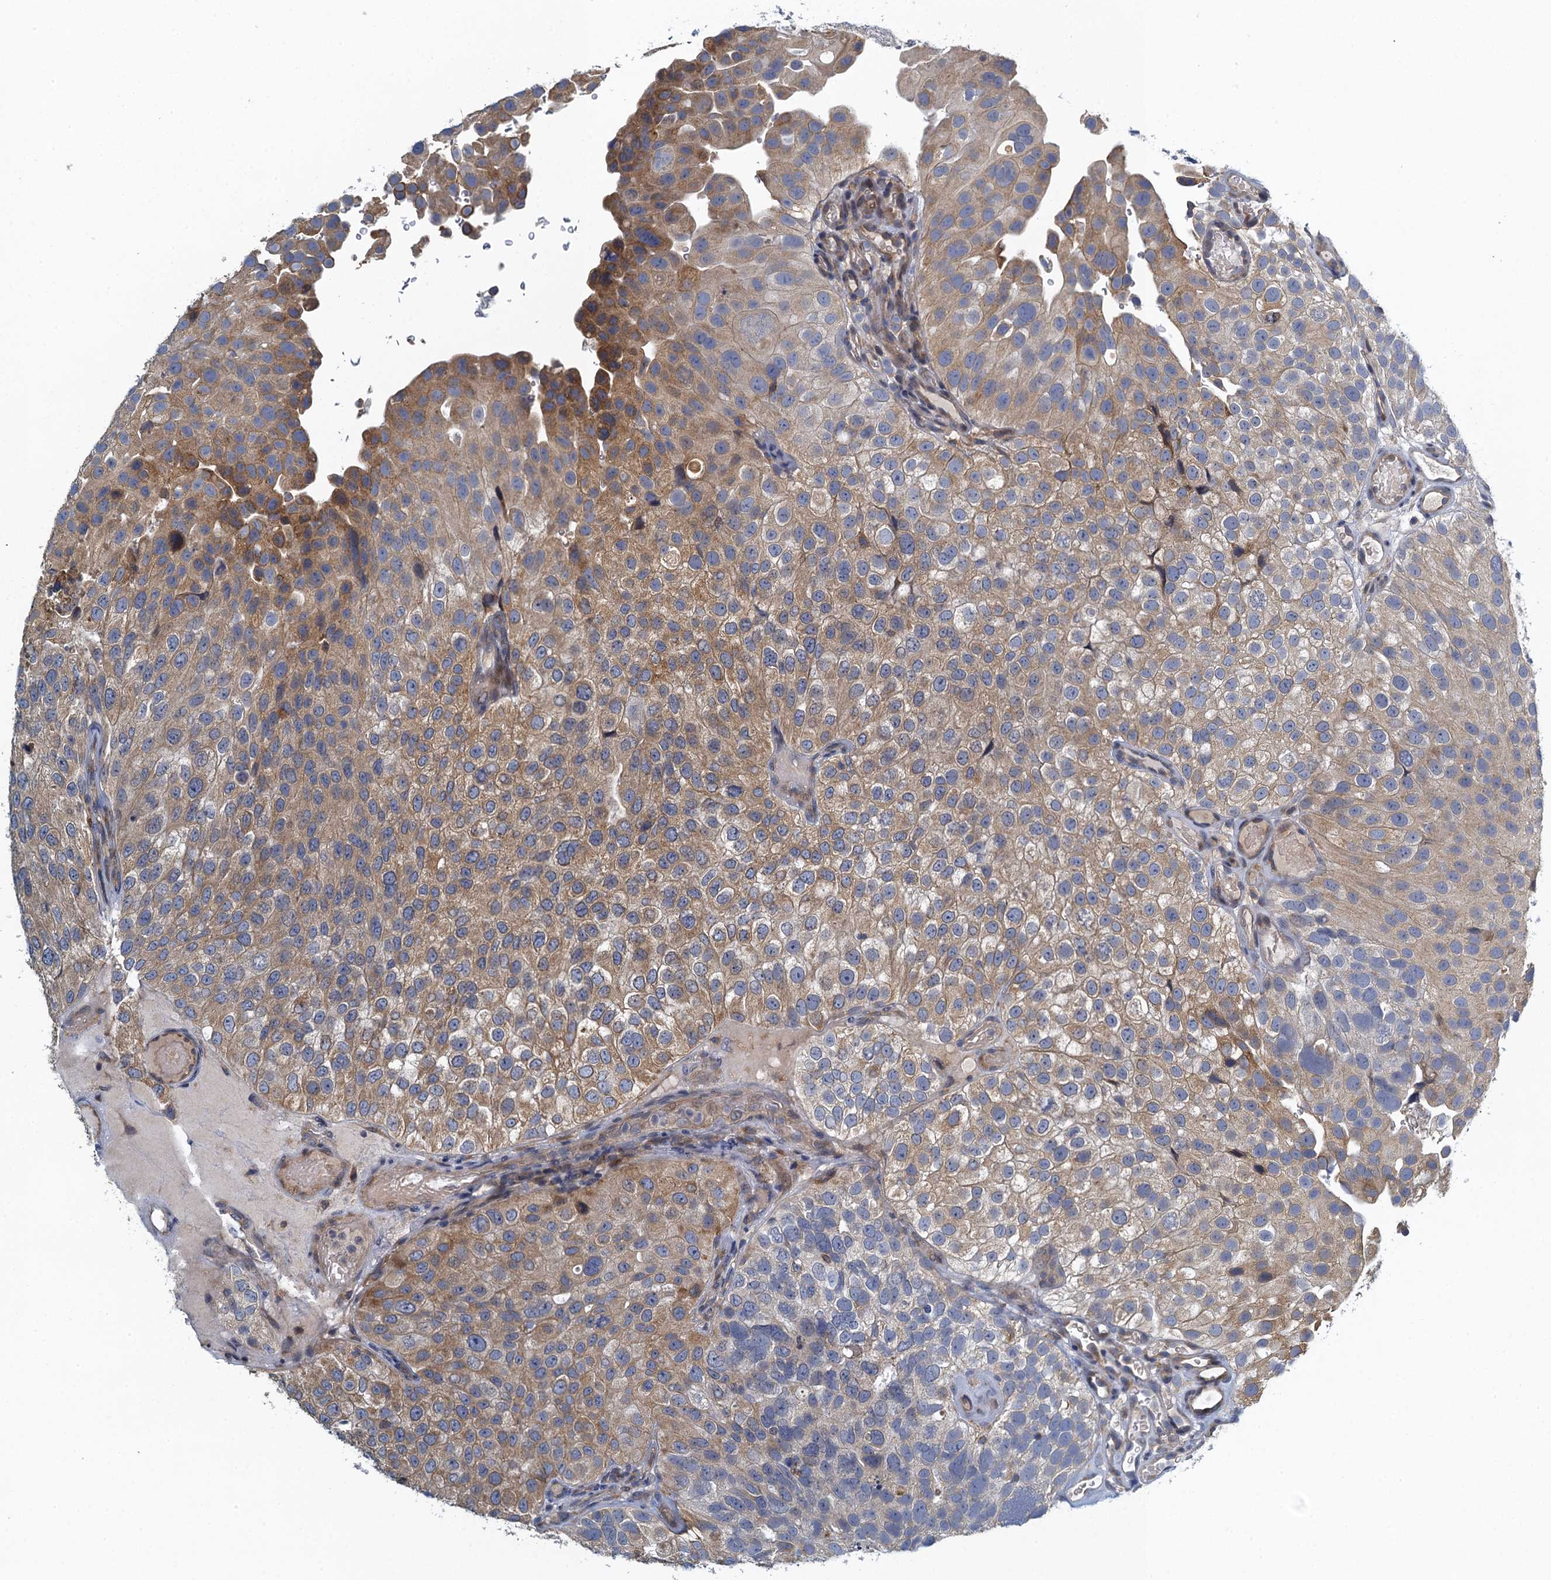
{"staining": {"intensity": "moderate", "quantity": "25%-75%", "location": "cytoplasmic/membranous"}, "tissue": "urothelial cancer", "cell_type": "Tumor cells", "image_type": "cancer", "snomed": [{"axis": "morphology", "description": "Urothelial carcinoma, Low grade"}, {"axis": "topography", "description": "Urinary bladder"}], "caption": "Approximately 25%-75% of tumor cells in human urothelial carcinoma (low-grade) exhibit moderate cytoplasmic/membranous protein positivity as visualized by brown immunohistochemical staining.", "gene": "ALG2", "patient": {"sex": "male", "age": 78}}